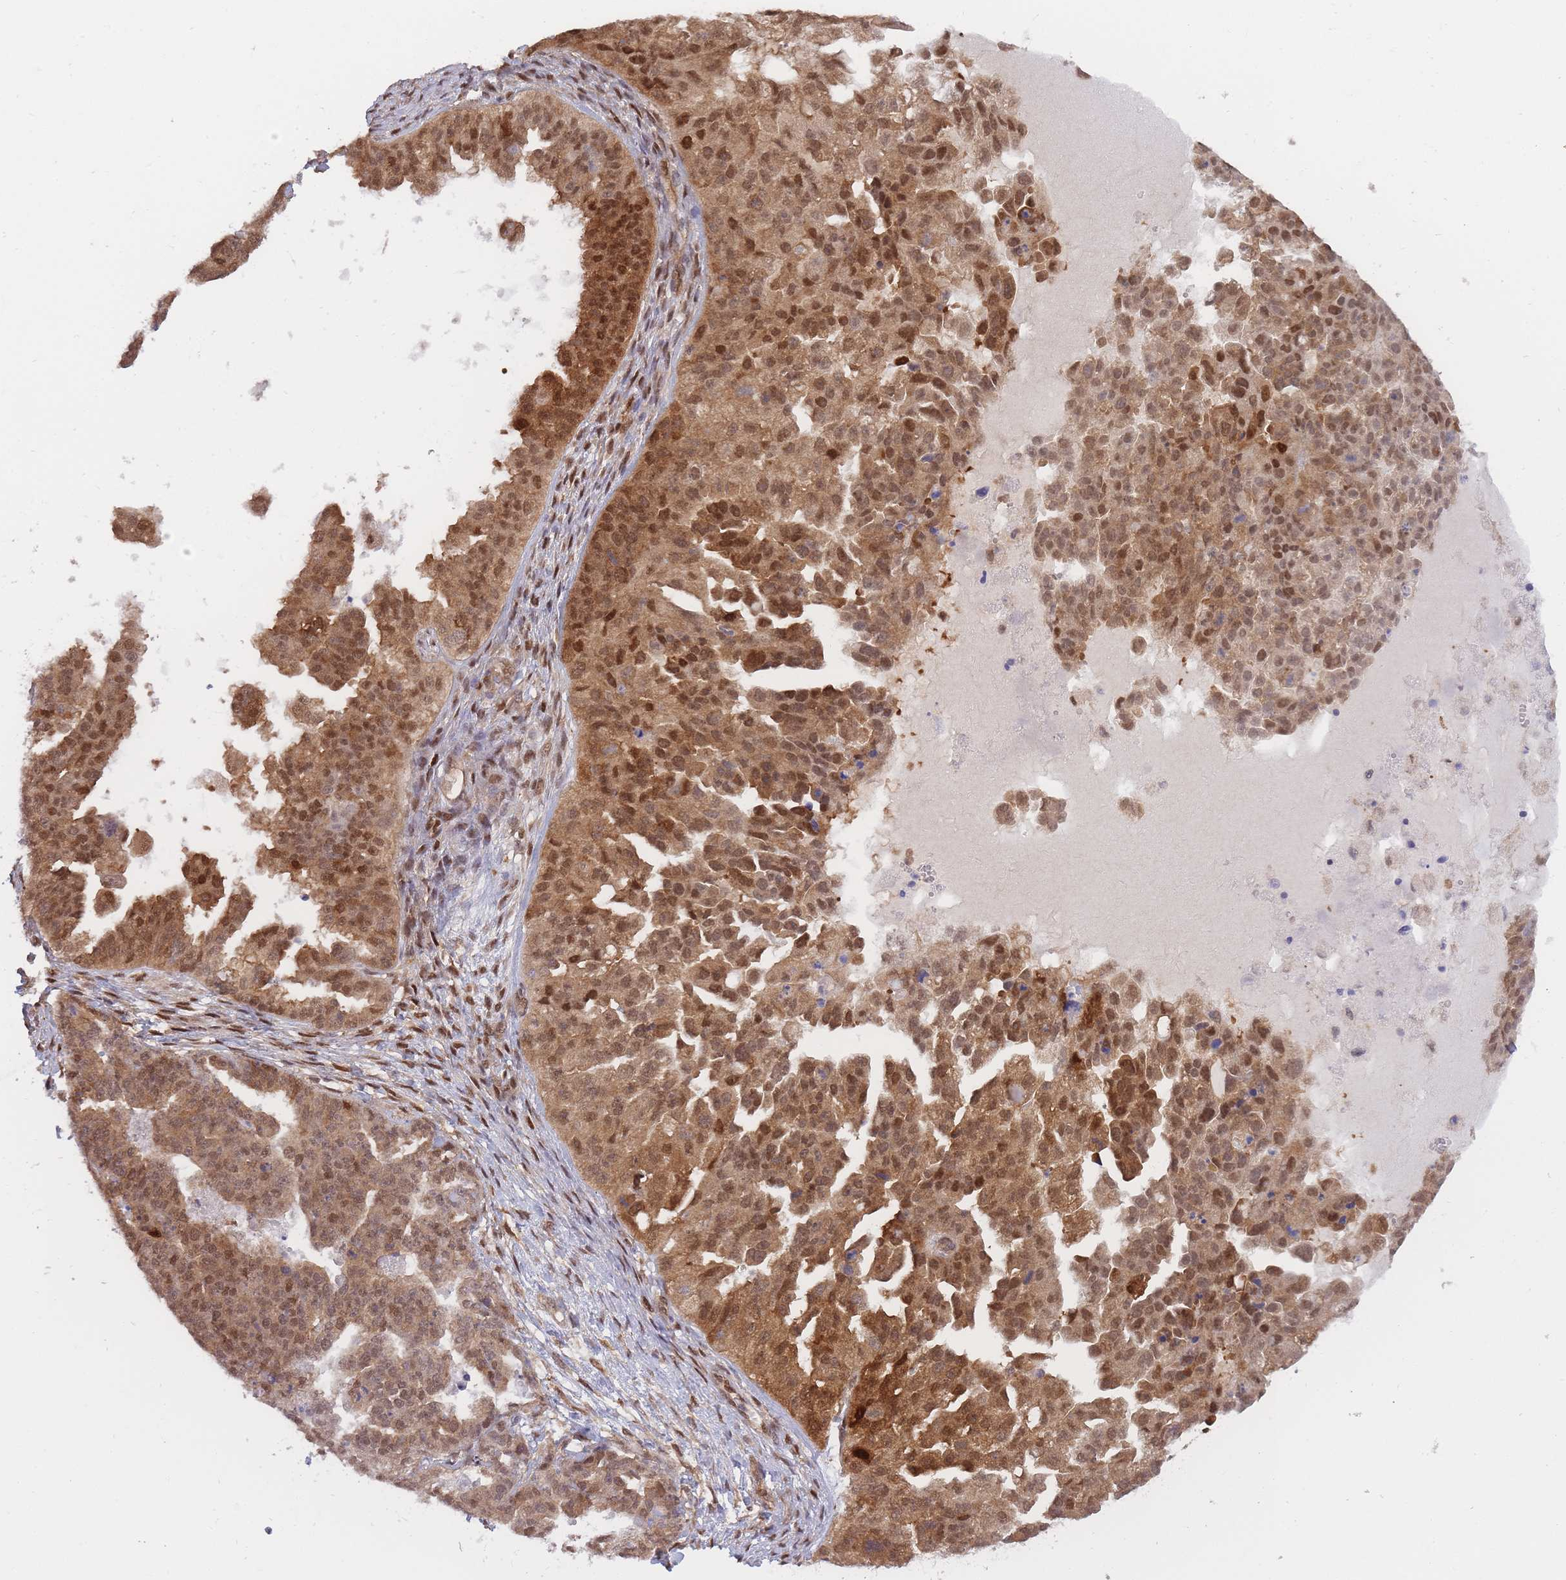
{"staining": {"intensity": "moderate", "quantity": ">75%", "location": "cytoplasmic/membranous,nuclear"}, "tissue": "ovarian cancer", "cell_type": "Tumor cells", "image_type": "cancer", "snomed": [{"axis": "morphology", "description": "Cystadenocarcinoma, serous, NOS"}, {"axis": "topography", "description": "Ovary"}], "caption": "Moderate cytoplasmic/membranous and nuclear staining is present in about >75% of tumor cells in ovarian cancer. (DAB (3,3'-diaminobenzidine) IHC, brown staining for protein, blue staining for nuclei).", "gene": "NSFL1C", "patient": {"sex": "female", "age": 58}}